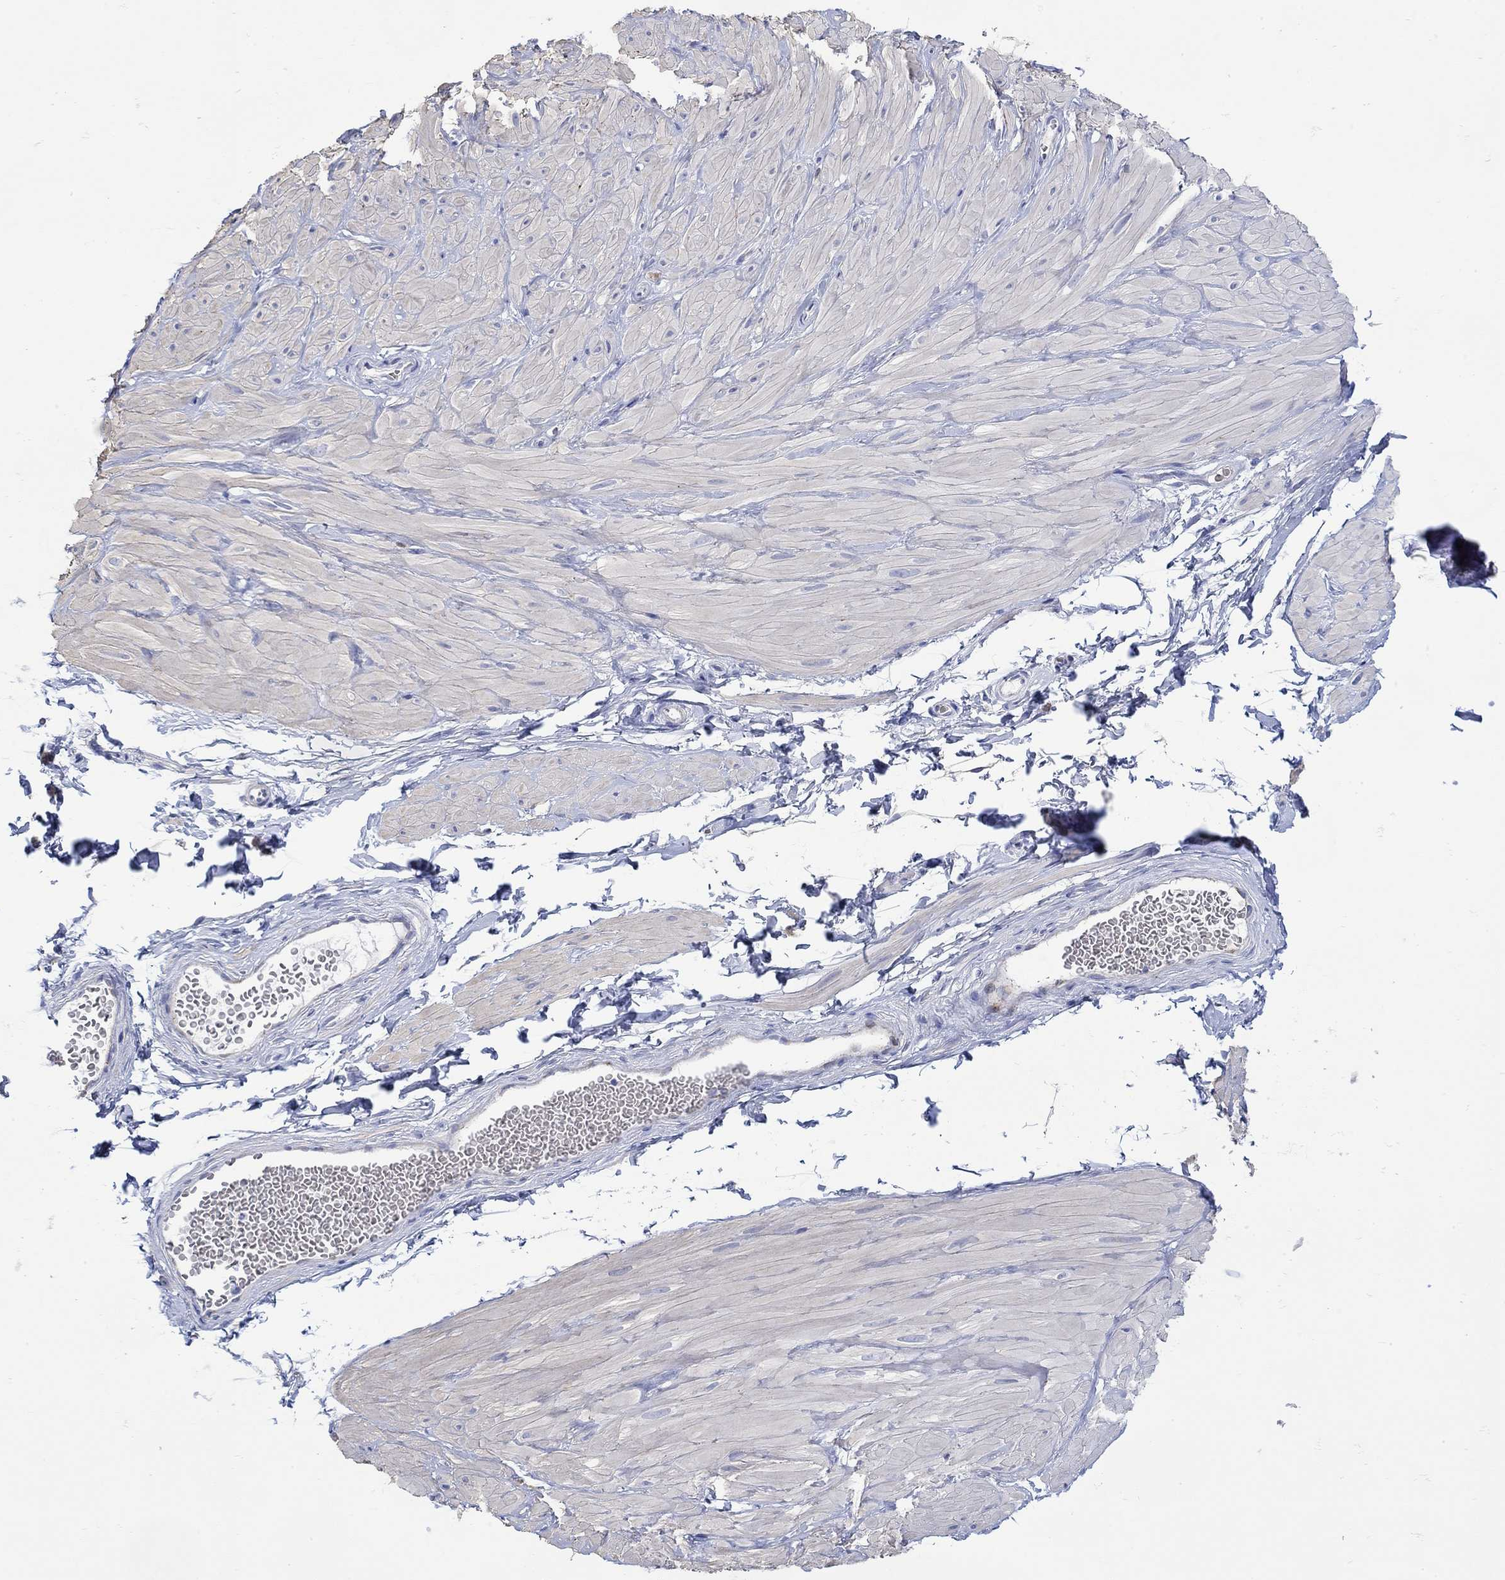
{"staining": {"intensity": "negative", "quantity": "none", "location": "none"}, "tissue": "soft tissue", "cell_type": "Fibroblasts", "image_type": "normal", "snomed": [{"axis": "morphology", "description": "Normal tissue, NOS"}, {"axis": "topography", "description": "Smooth muscle"}, {"axis": "topography", "description": "Peripheral nerve tissue"}], "caption": "Soft tissue was stained to show a protein in brown. There is no significant expression in fibroblasts. (Immunohistochemistry, brightfield microscopy, high magnification).", "gene": "ANKMY1", "patient": {"sex": "male", "age": 22}}